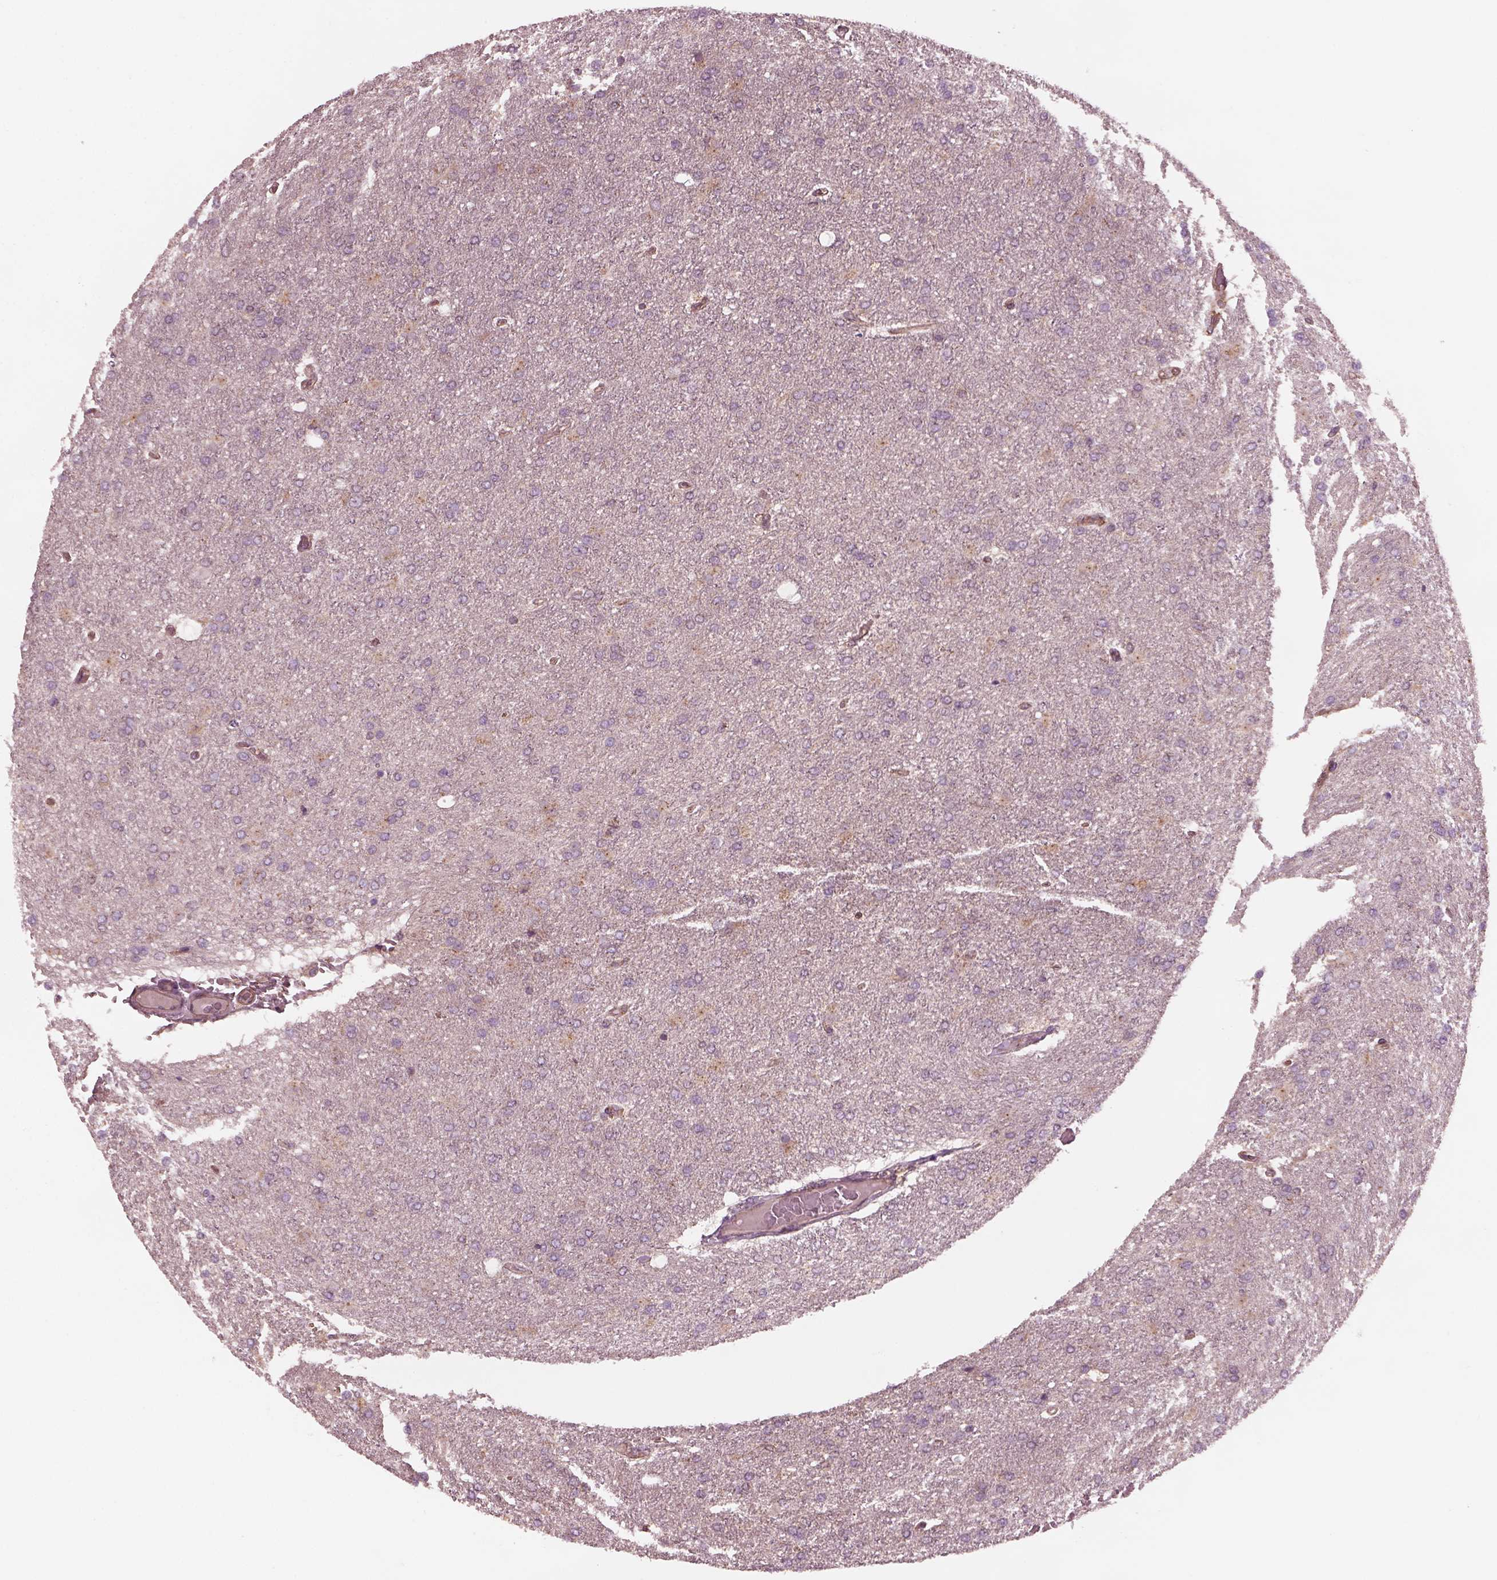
{"staining": {"intensity": "negative", "quantity": "none", "location": "none"}, "tissue": "glioma", "cell_type": "Tumor cells", "image_type": "cancer", "snomed": [{"axis": "morphology", "description": "Glioma, malignant, High grade"}, {"axis": "topography", "description": "Cerebral cortex"}], "caption": "Human glioma stained for a protein using immunohistochemistry (IHC) shows no staining in tumor cells.", "gene": "TUBG1", "patient": {"sex": "male", "age": 70}}